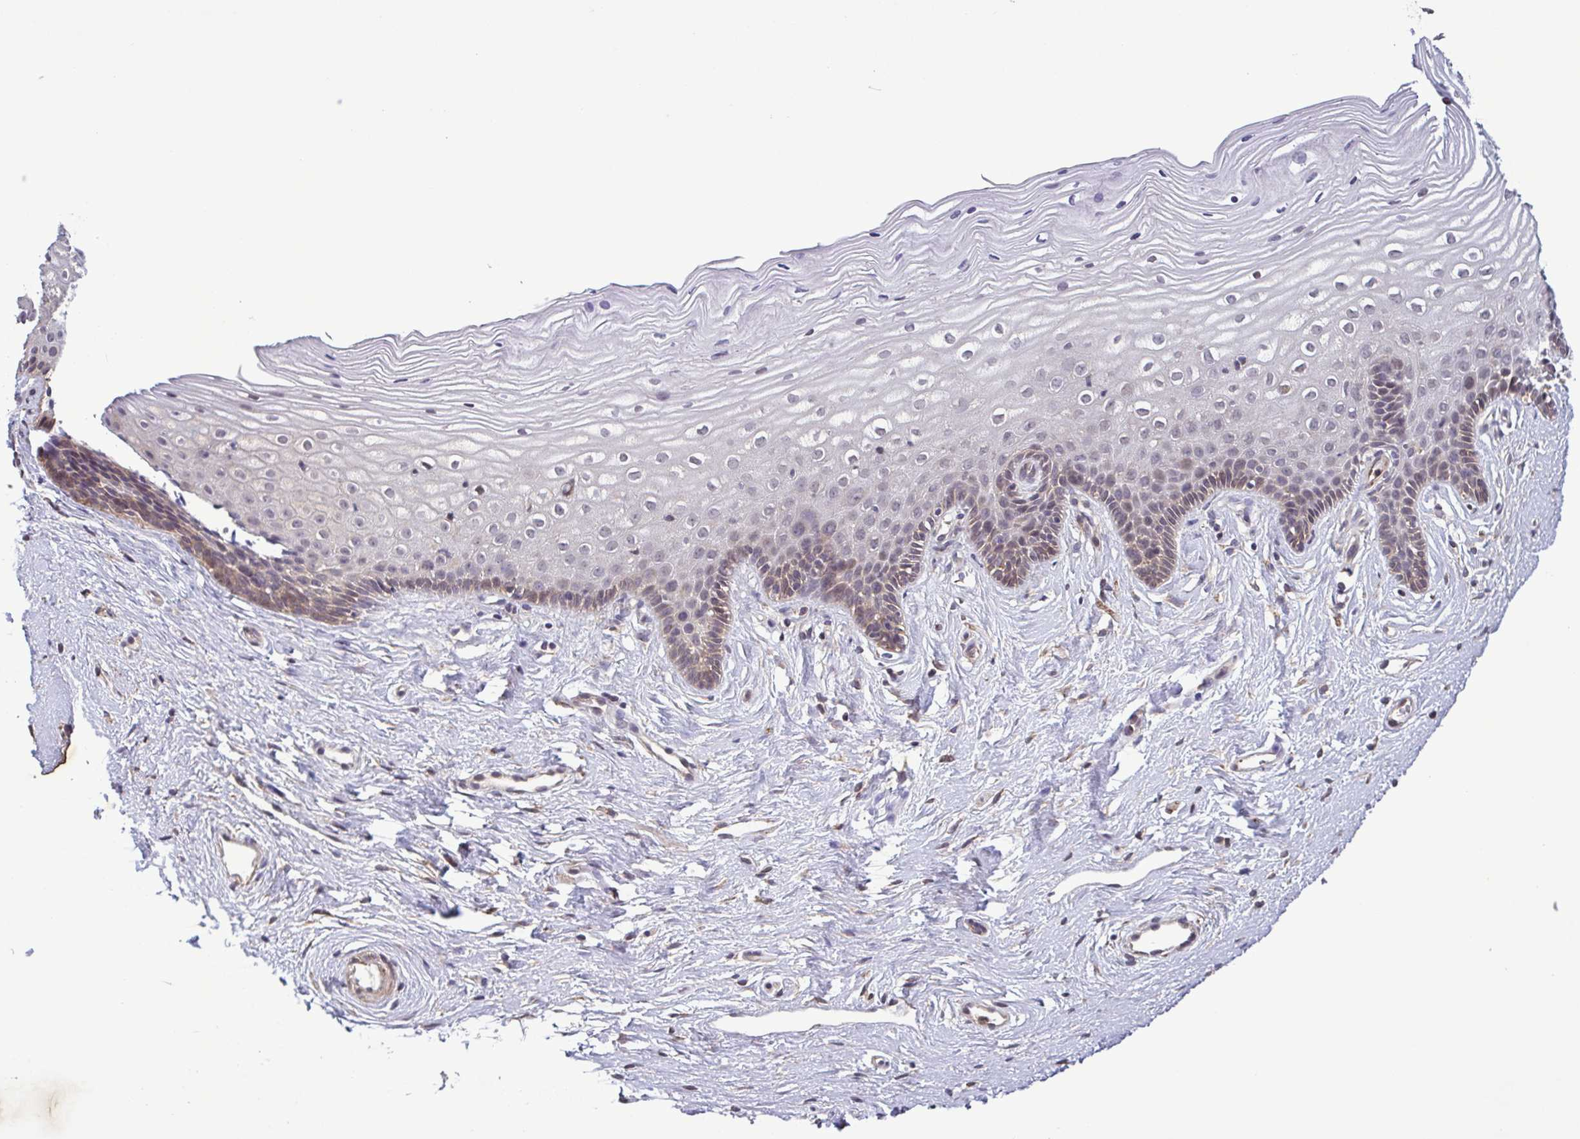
{"staining": {"intensity": "weak", "quantity": ">75%", "location": "cytoplasmic/membranous"}, "tissue": "cervix", "cell_type": "Glandular cells", "image_type": "normal", "snomed": [{"axis": "morphology", "description": "Normal tissue, NOS"}, {"axis": "topography", "description": "Cervix"}], "caption": "IHC (DAB (3,3'-diaminobenzidine)) staining of unremarkable human cervix exhibits weak cytoplasmic/membranous protein expression in approximately >75% of glandular cells. (IHC, brightfield microscopy, high magnification).", "gene": "ZNF200", "patient": {"sex": "female", "age": 40}}